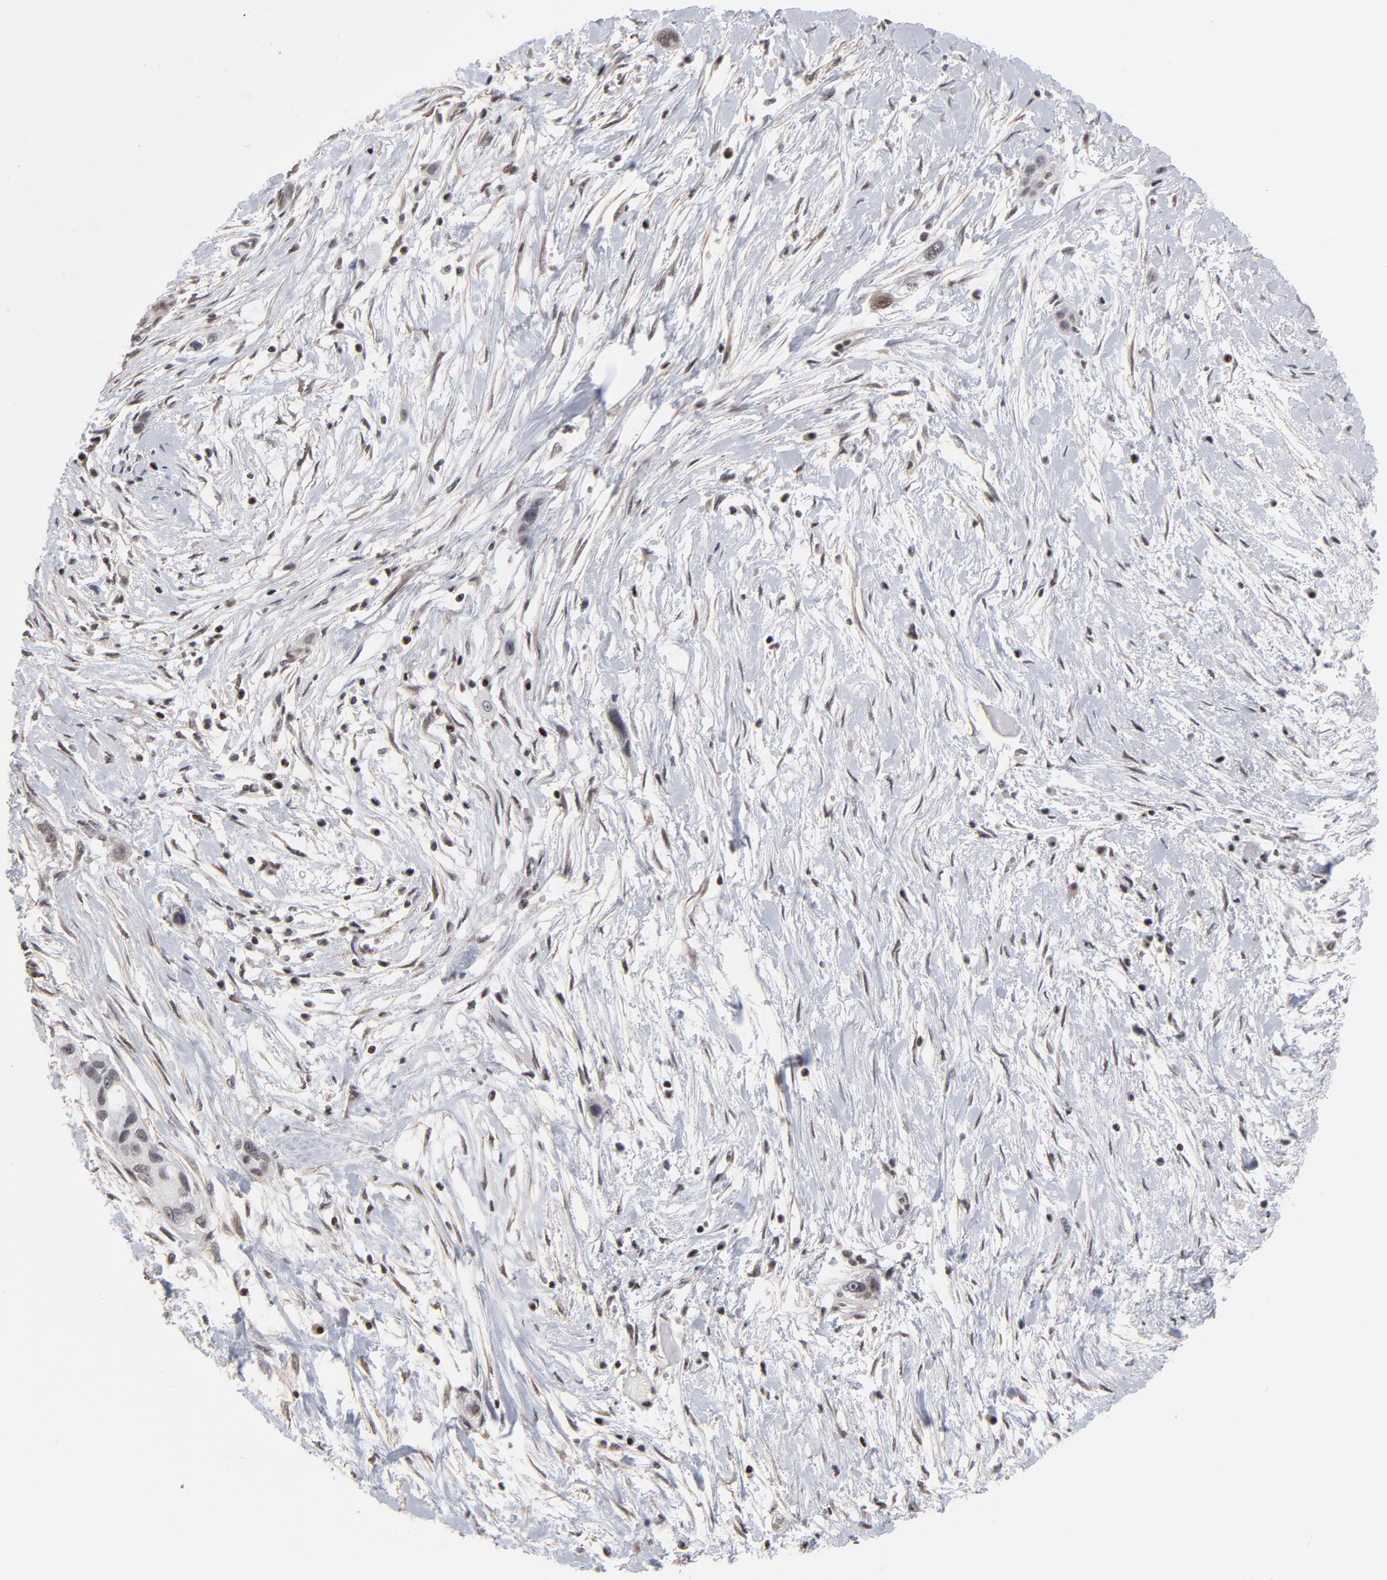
{"staining": {"intensity": "weak", "quantity": "25%-75%", "location": "nuclear"}, "tissue": "pancreatic cancer", "cell_type": "Tumor cells", "image_type": "cancer", "snomed": [{"axis": "morphology", "description": "Adenocarcinoma, NOS"}, {"axis": "topography", "description": "Pancreas"}], "caption": "The immunohistochemical stain labels weak nuclear positivity in tumor cells of adenocarcinoma (pancreatic) tissue.", "gene": "CTCF", "patient": {"sex": "female", "age": 60}}